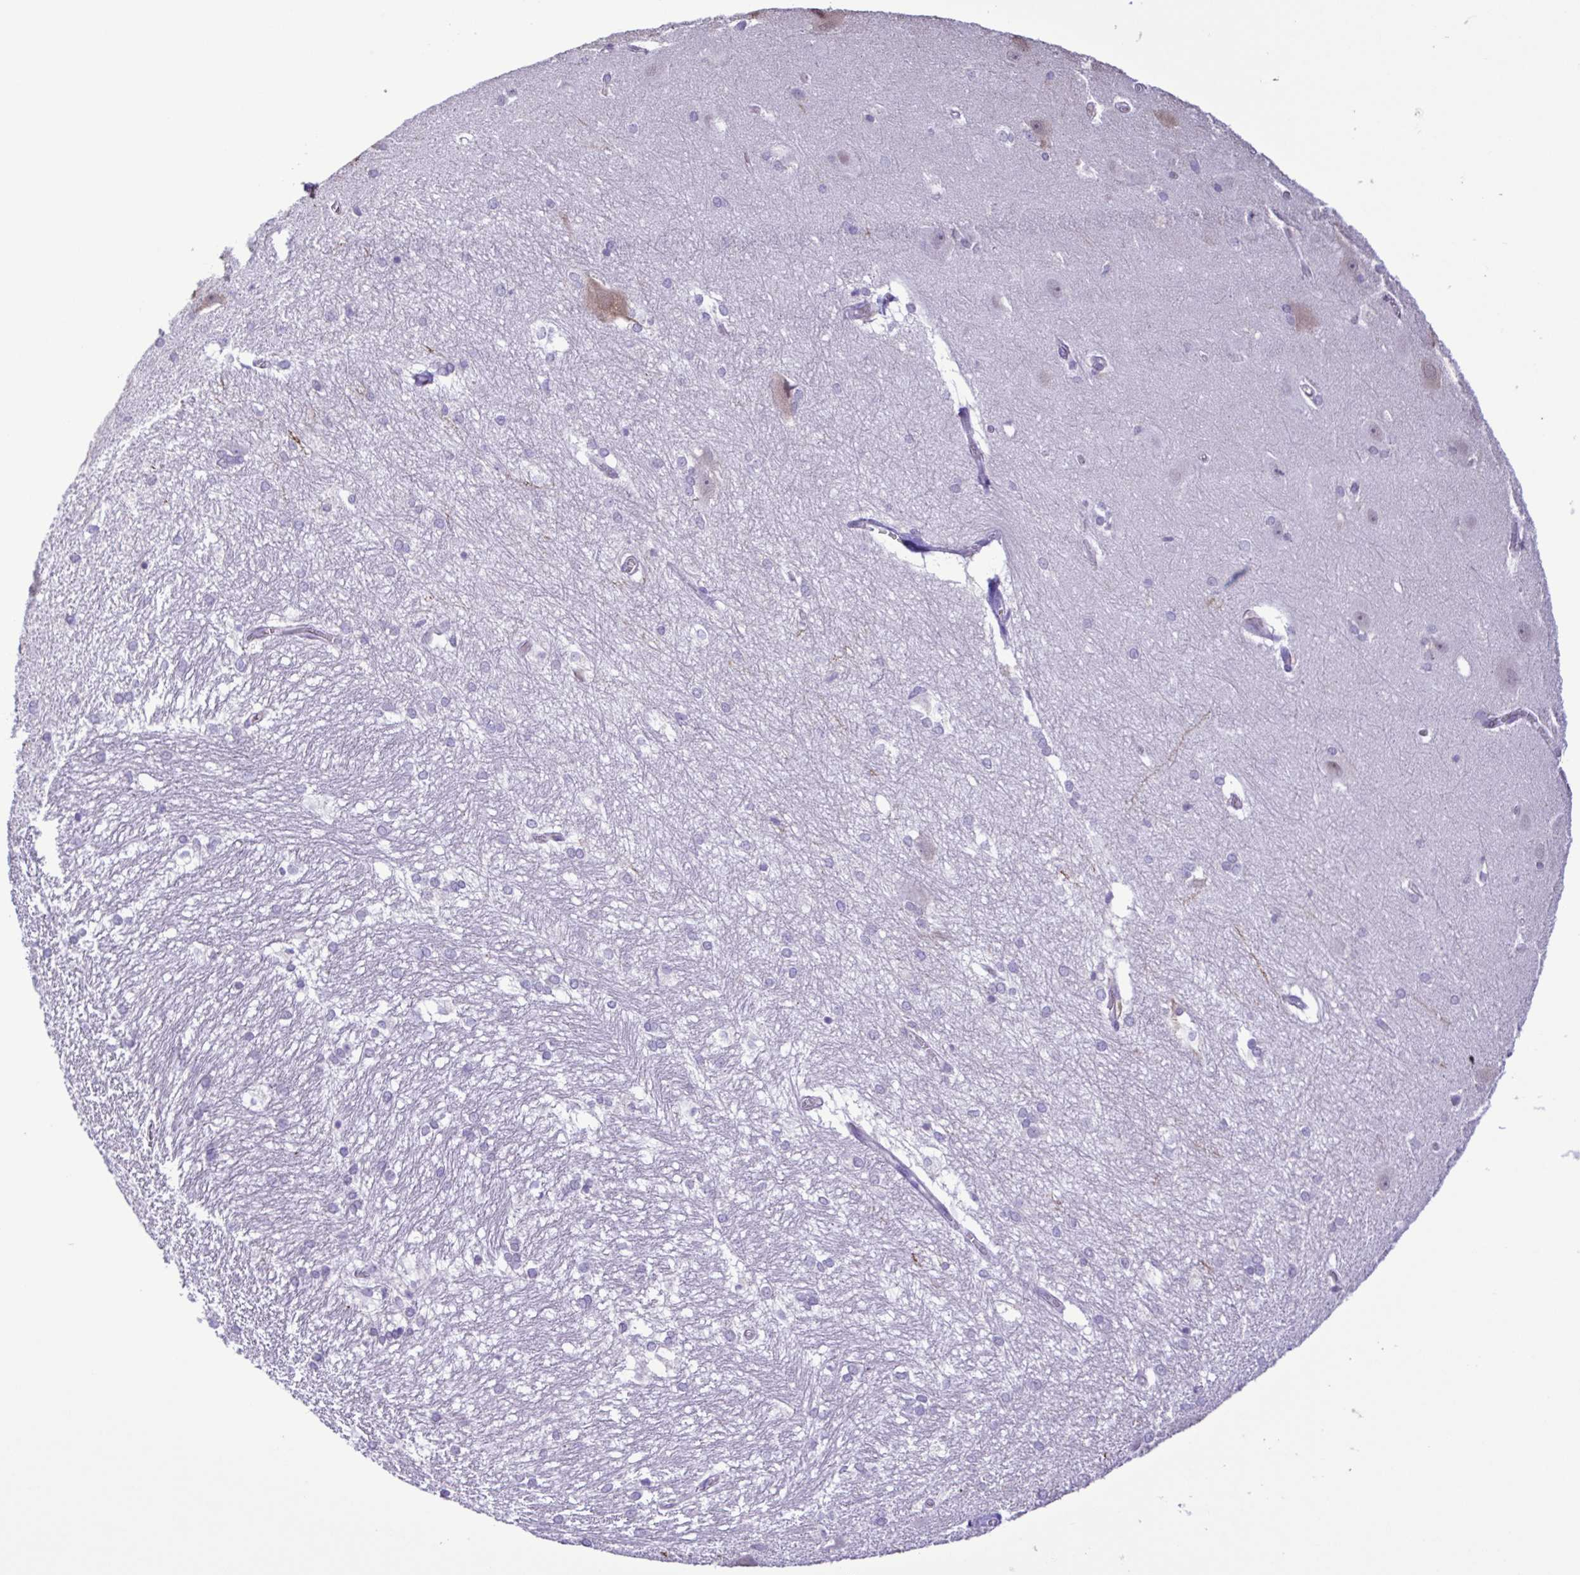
{"staining": {"intensity": "negative", "quantity": "none", "location": "none"}, "tissue": "hippocampus", "cell_type": "Glial cells", "image_type": "normal", "snomed": [{"axis": "morphology", "description": "Normal tissue, NOS"}, {"axis": "topography", "description": "Cerebral cortex"}, {"axis": "topography", "description": "Hippocampus"}], "caption": "This is an IHC image of unremarkable human hippocampus. There is no staining in glial cells.", "gene": "CYP17A1", "patient": {"sex": "female", "age": 19}}